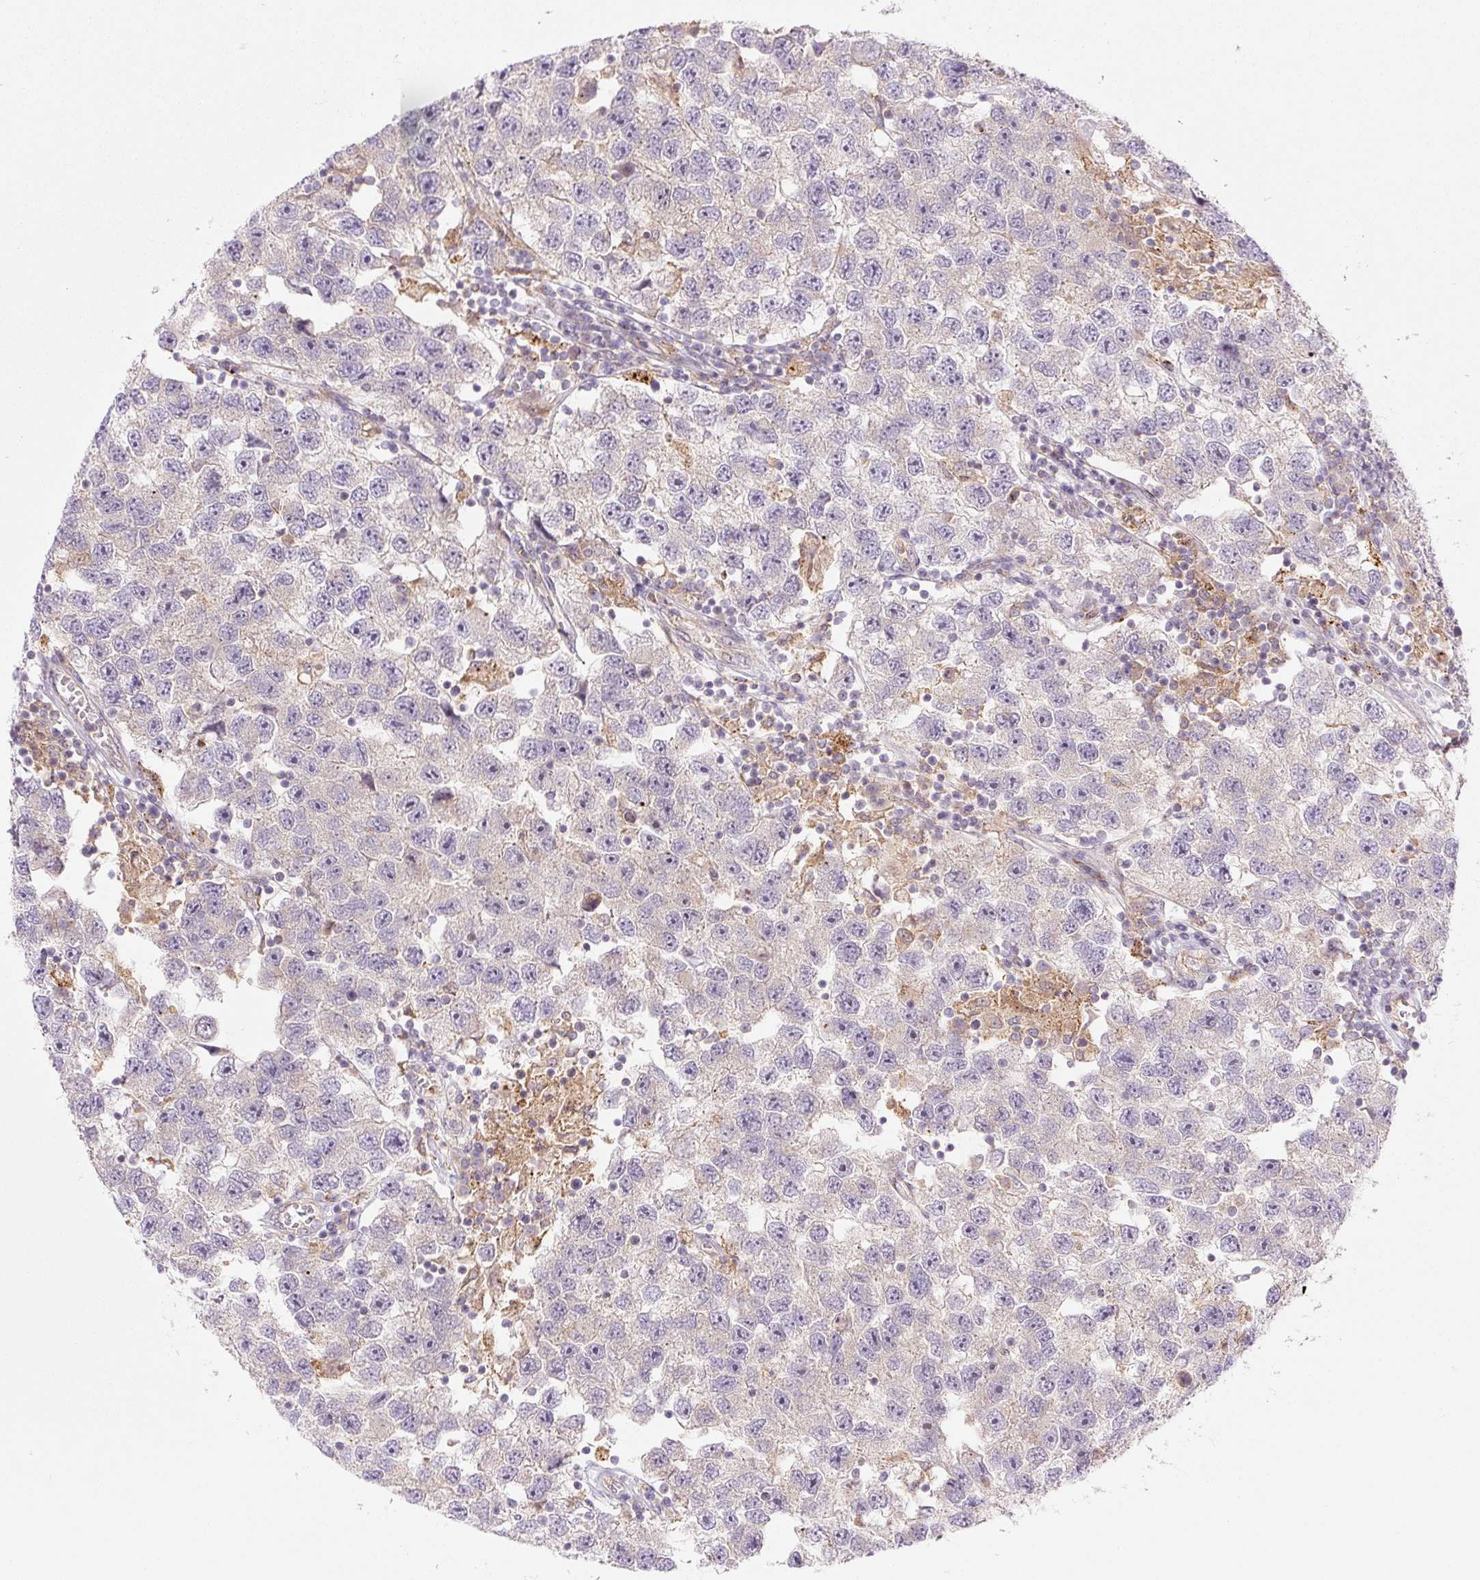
{"staining": {"intensity": "negative", "quantity": "none", "location": "none"}, "tissue": "testis cancer", "cell_type": "Tumor cells", "image_type": "cancer", "snomed": [{"axis": "morphology", "description": "Seminoma, NOS"}, {"axis": "topography", "description": "Testis"}], "caption": "Immunohistochemistry (IHC) micrograph of testis seminoma stained for a protein (brown), which reveals no positivity in tumor cells.", "gene": "ZSWIM7", "patient": {"sex": "male", "age": 26}}